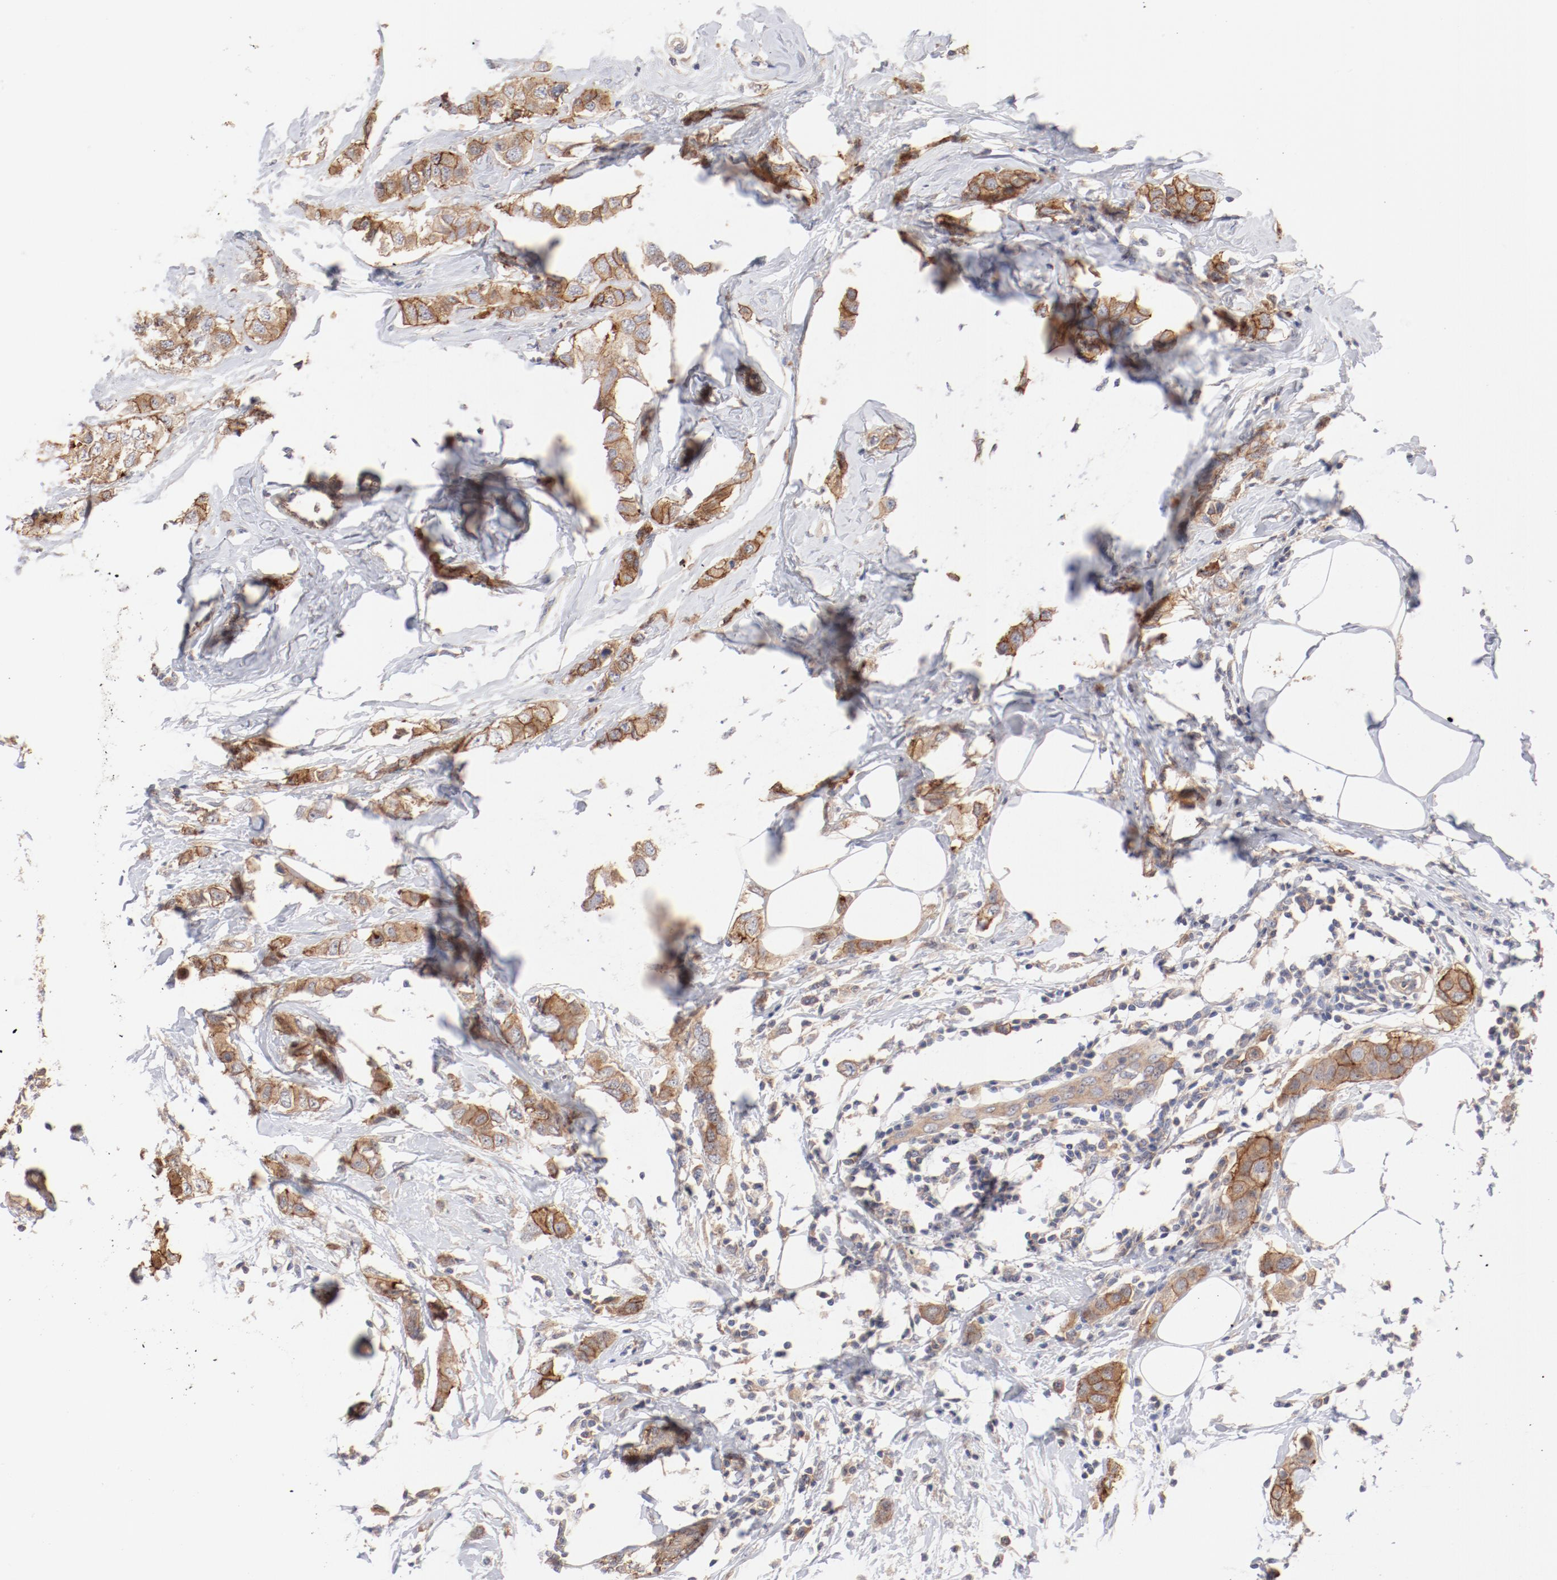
{"staining": {"intensity": "moderate", "quantity": ">75%", "location": "cytoplasmic/membranous"}, "tissue": "breast cancer", "cell_type": "Tumor cells", "image_type": "cancer", "snomed": [{"axis": "morphology", "description": "Normal tissue, NOS"}, {"axis": "morphology", "description": "Duct carcinoma"}, {"axis": "topography", "description": "Breast"}], "caption": "Protein expression by immunohistochemistry shows moderate cytoplasmic/membranous positivity in about >75% of tumor cells in invasive ductal carcinoma (breast).", "gene": "SETD3", "patient": {"sex": "female", "age": 50}}